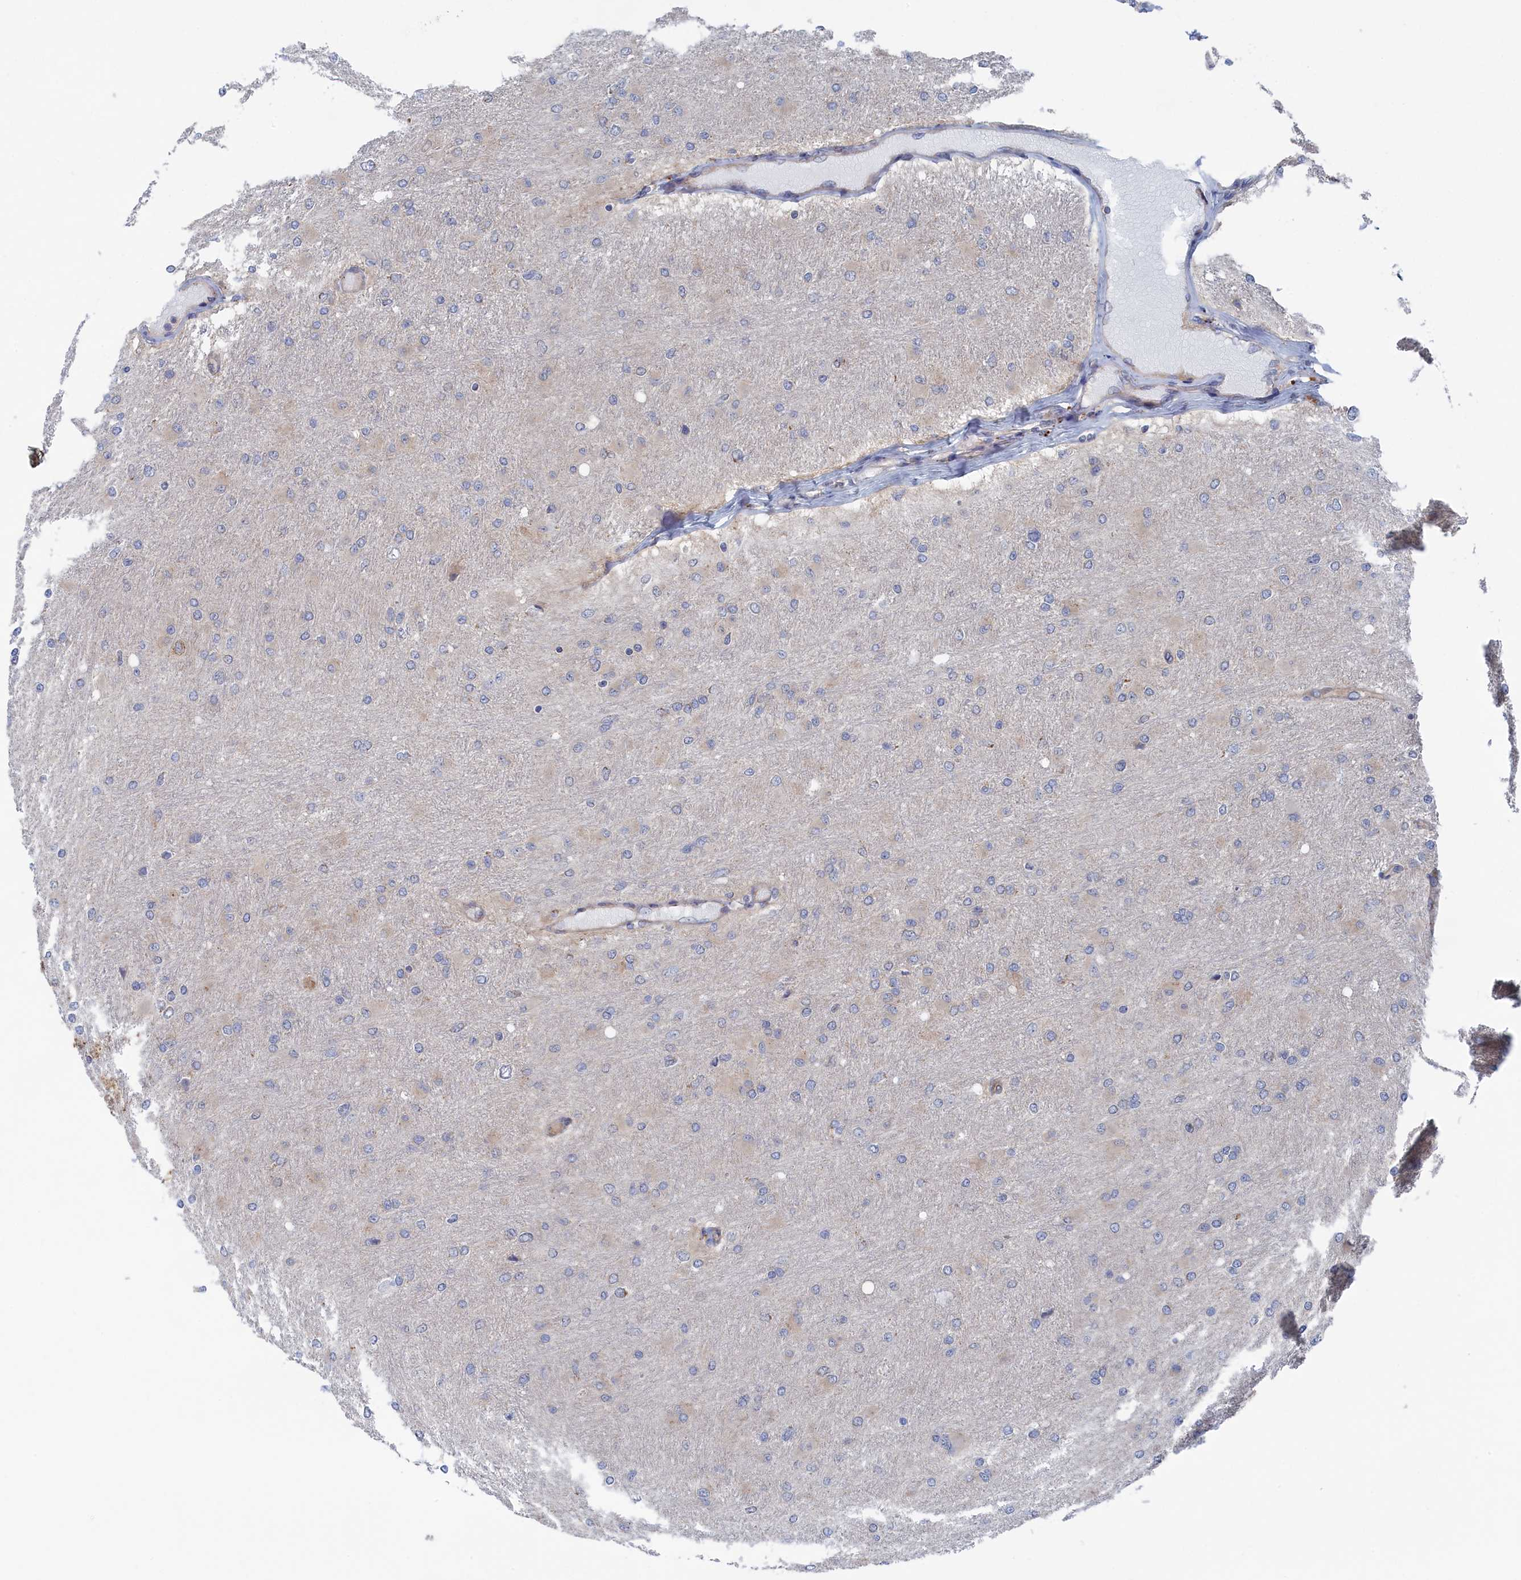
{"staining": {"intensity": "negative", "quantity": "none", "location": "none"}, "tissue": "glioma", "cell_type": "Tumor cells", "image_type": "cancer", "snomed": [{"axis": "morphology", "description": "Glioma, malignant, High grade"}, {"axis": "topography", "description": "Cerebral cortex"}], "caption": "A micrograph of human high-grade glioma (malignant) is negative for staining in tumor cells. Brightfield microscopy of immunohistochemistry stained with DAB (brown) and hematoxylin (blue), captured at high magnification.", "gene": "FILIP1L", "patient": {"sex": "female", "age": 36}}